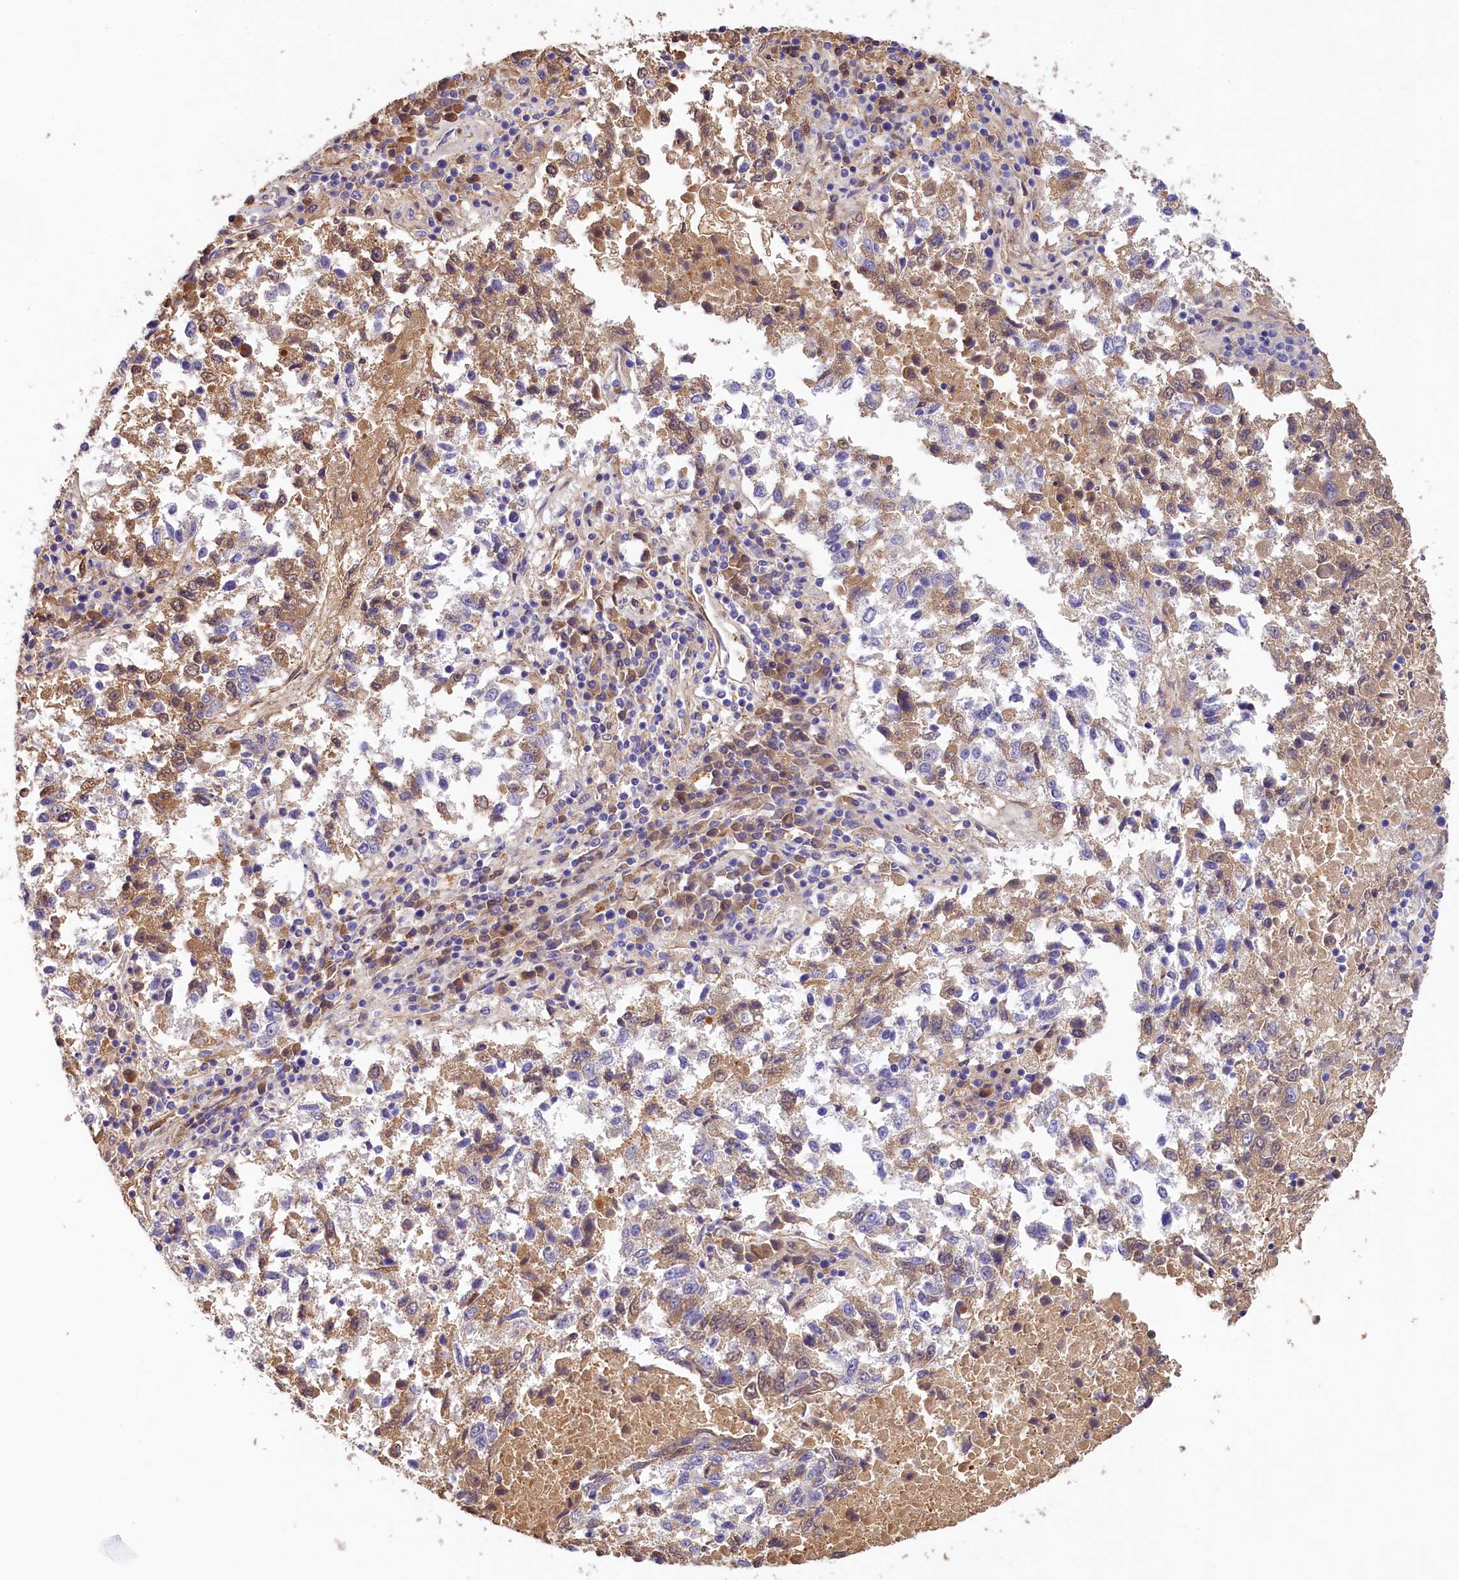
{"staining": {"intensity": "weak", "quantity": ">75%", "location": "cytoplasmic/membranous,nuclear"}, "tissue": "lung cancer", "cell_type": "Tumor cells", "image_type": "cancer", "snomed": [{"axis": "morphology", "description": "Squamous cell carcinoma, NOS"}, {"axis": "topography", "description": "Lung"}], "caption": "A histopathology image showing weak cytoplasmic/membranous and nuclear staining in approximately >75% of tumor cells in lung cancer, as visualized by brown immunohistochemical staining.", "gene": "PHAF1", "patient": {"sex": "male", "age": 73}}